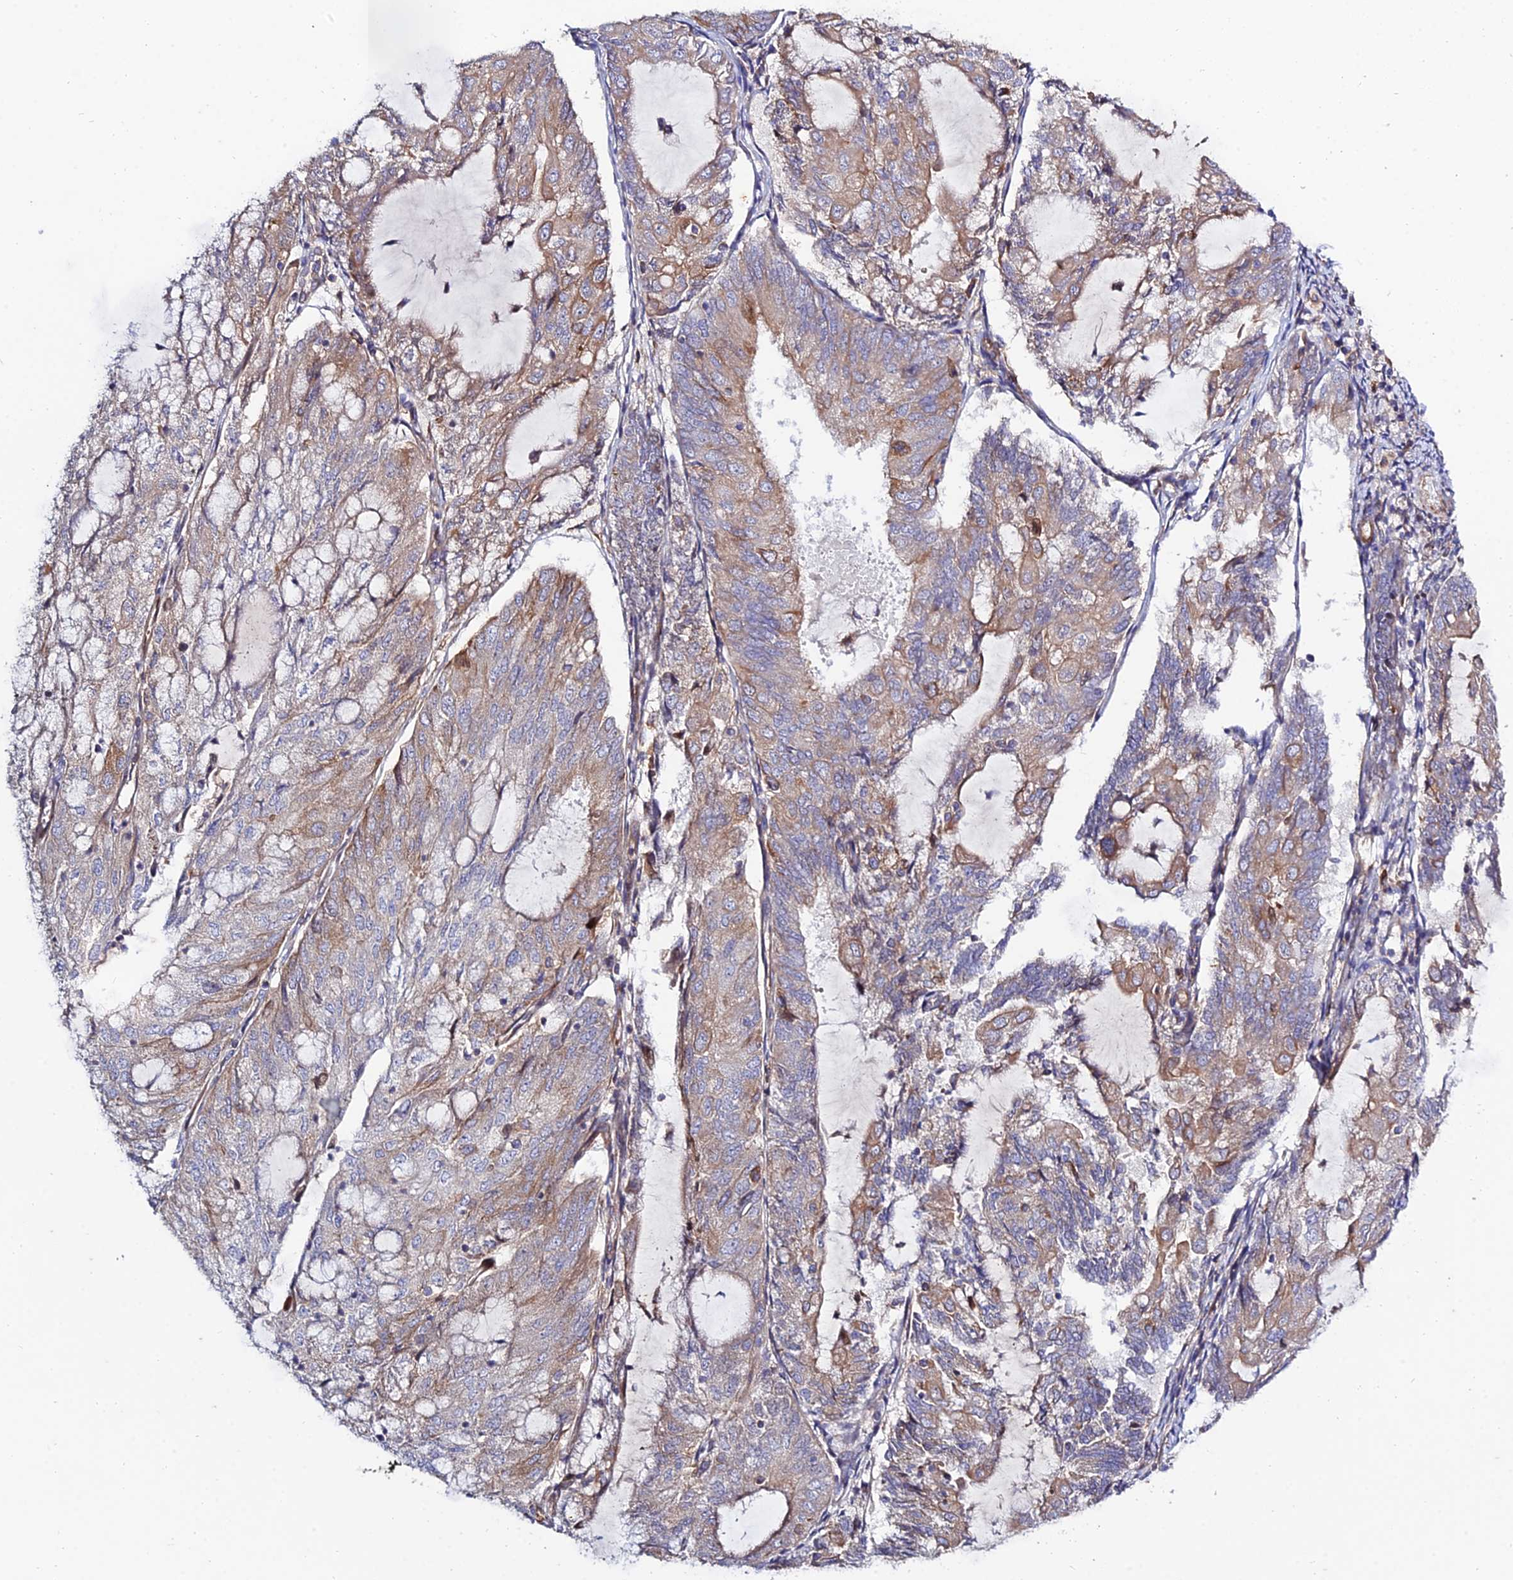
{"staining": {"intensity": "moderate", "quantity": "25%-75%", "location": "cytoplasmic/membranous"}, "tissue": "endometrial cancer", "cell_type": "Tumor cells", "image_type": "cancer", "snomed": [{"axis": "morphology", "description": "Adenocarcinoma, NOS"}, {"axis": "topography", "description": "Endometrium"}], "caption": "A brown stain labels moderate cytoplasmic/membranous positivity of a protein in human adenocarcinoma (endometrial) tumor cells. The staining was performed using DAB (3,3'-diaminobenzidine), with brown indicating positive protein expression. Nuclei are stained blue with hematoxylin.", "gene": "ARL6IP1", "patient": {"sex": "female", "age": 81}}